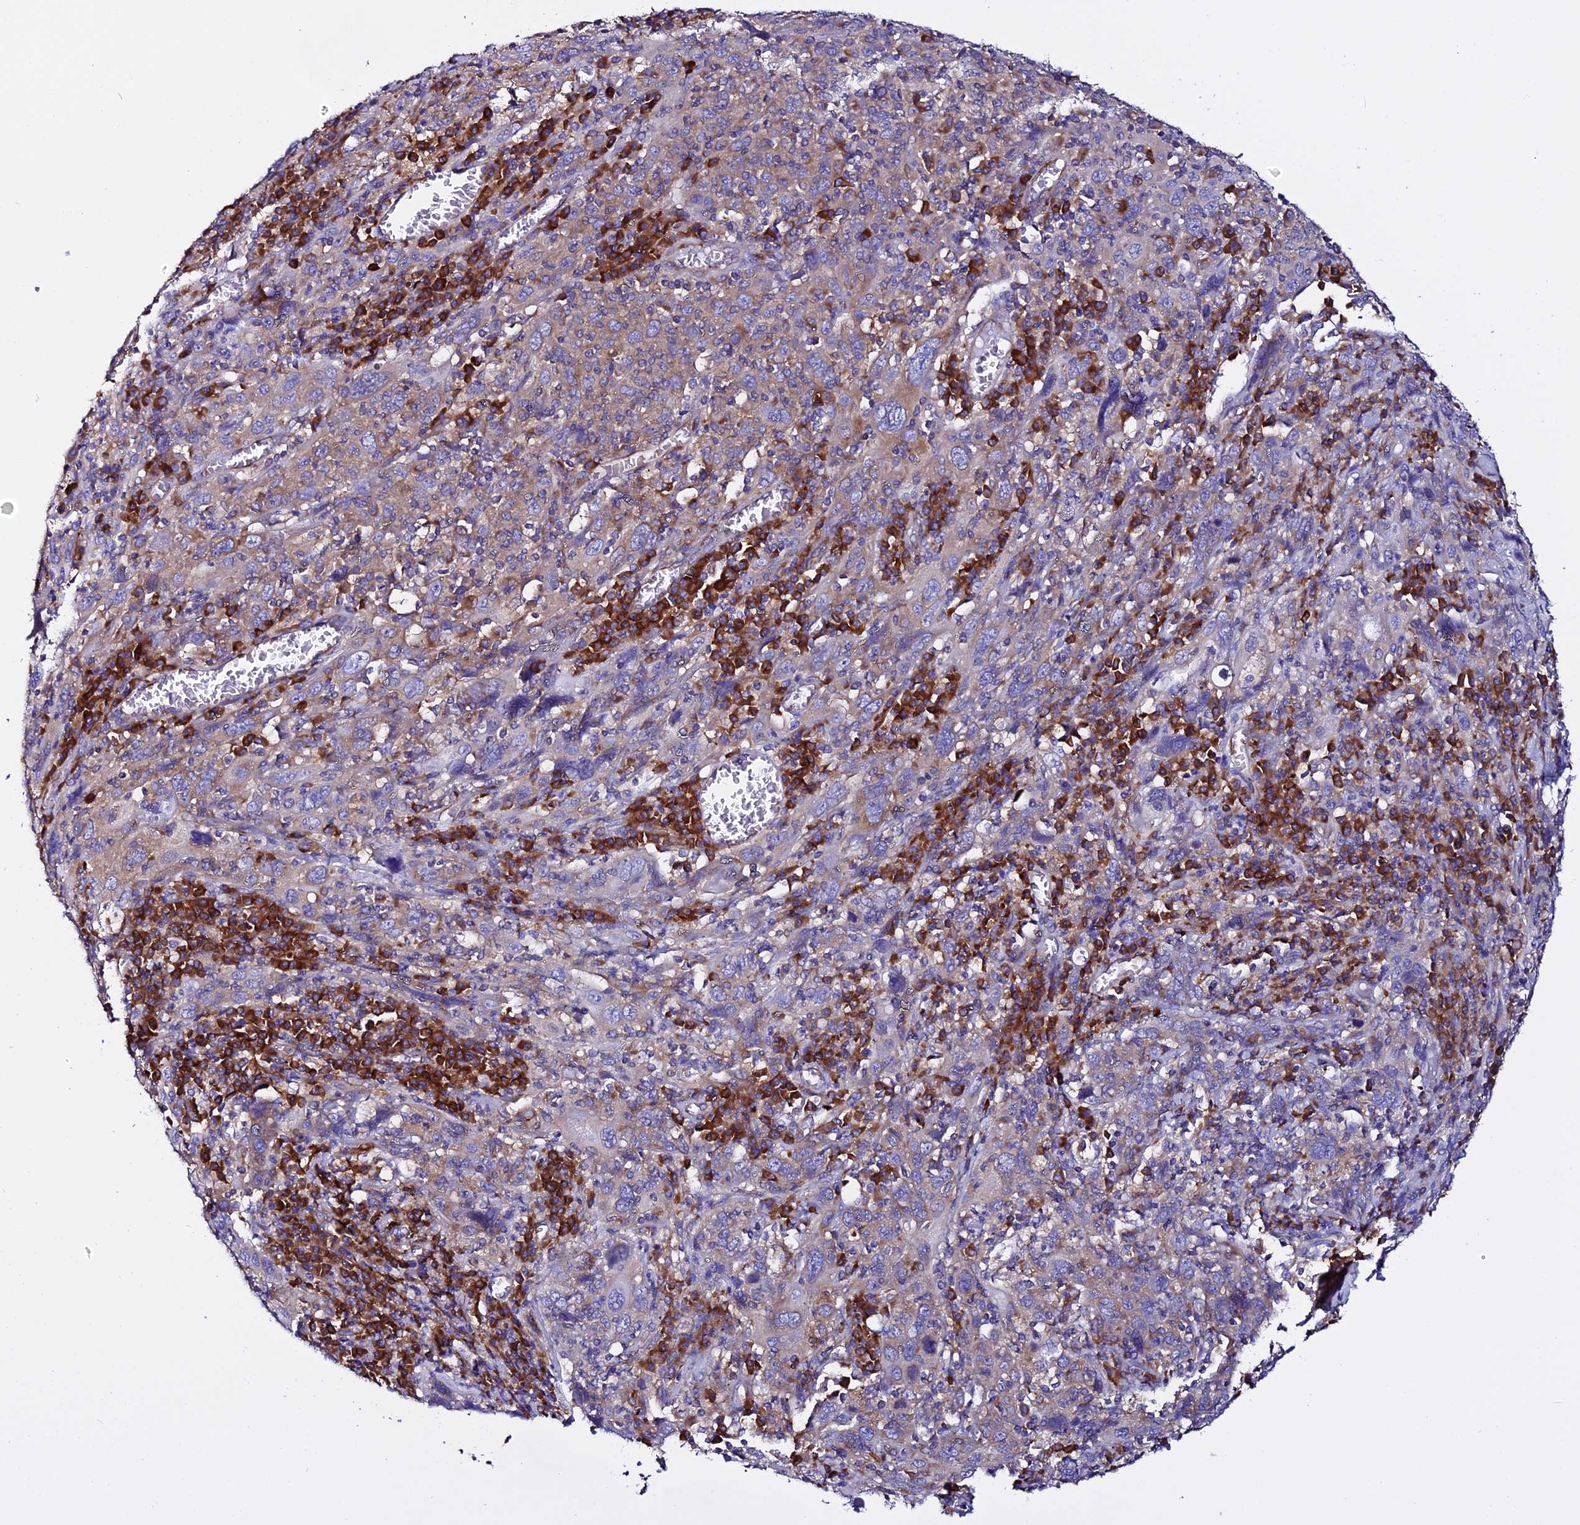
{"staining": {"intensity": "moderate", "quantity": "<25%", "location": "cytoplasmic/membranous"}, "tissue": "cervical cancer", "cell_type": "Tumor cells", "image_type": "cancer", "snomed": [{"axis": "morphology", "description": "Squamous cell carcinoma, NOS"}, {"axis": "topography", "description": "Cervix"}], "caption": "Cervical cancer (squamous cell carcinoma) stained with a protein marker shows moderate staining in tumor cells.", "gene": "EEF1G", "patient": {"sex": "female", "age": 46}}